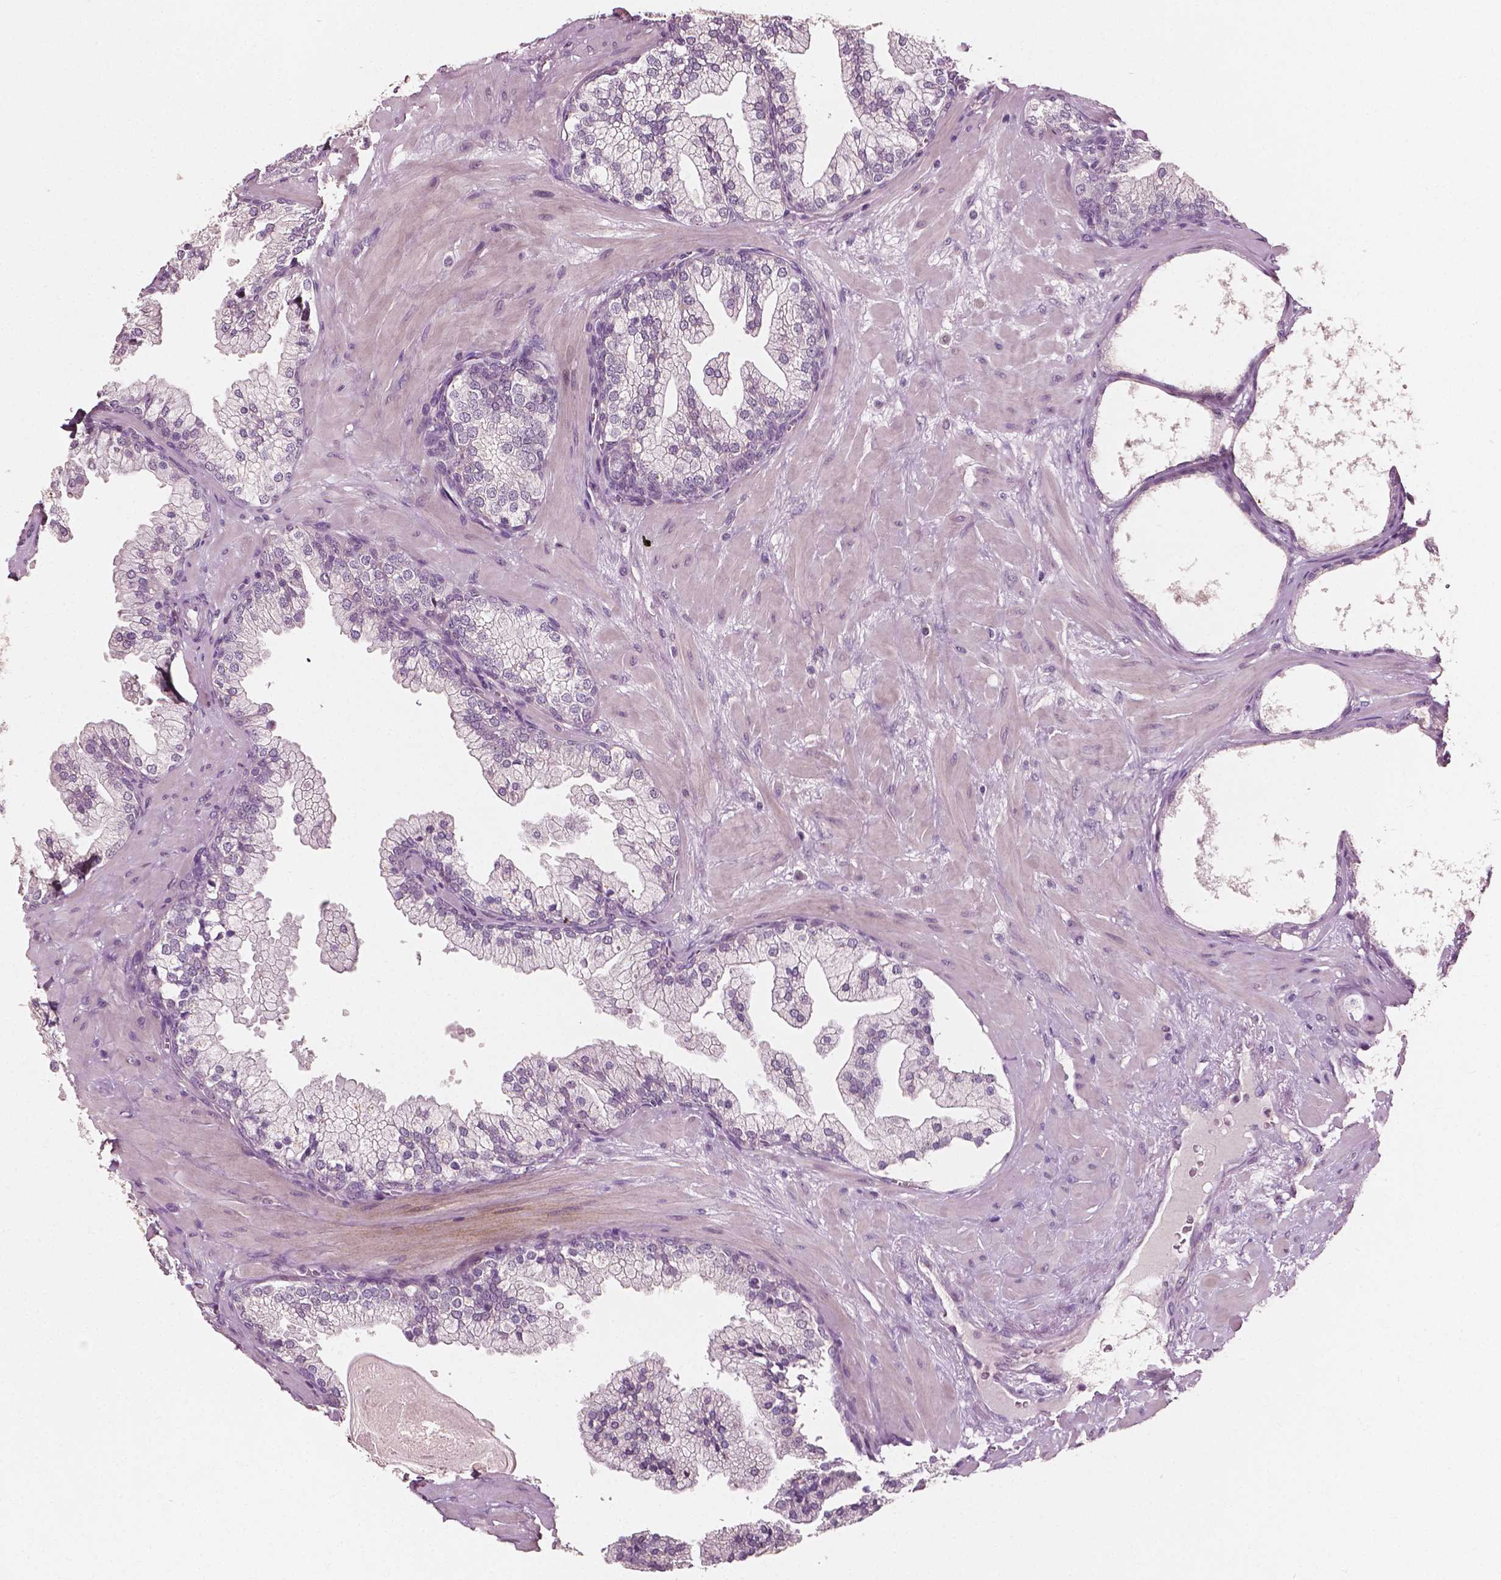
{"staining": {"intensity": "negative", "quantity": "none", "location": "none"}, "tissue": "prostate", "cell_type": "Glandular cells", "image_type": "normal", "snomed": [{"axis": "morphology", "description": "Normal tissue, NOS"}, {"axis": "topography", "description": "Prostate"}, {"axis": "topography", "description": "Peripheral nerve tissue"}], "caption": "Benign prostate was stained to show a protein in brown. There is no significant positivity in glandular cells.", "gene": "PLA2R1", "patient": {"sex": "male", "age": 61}}